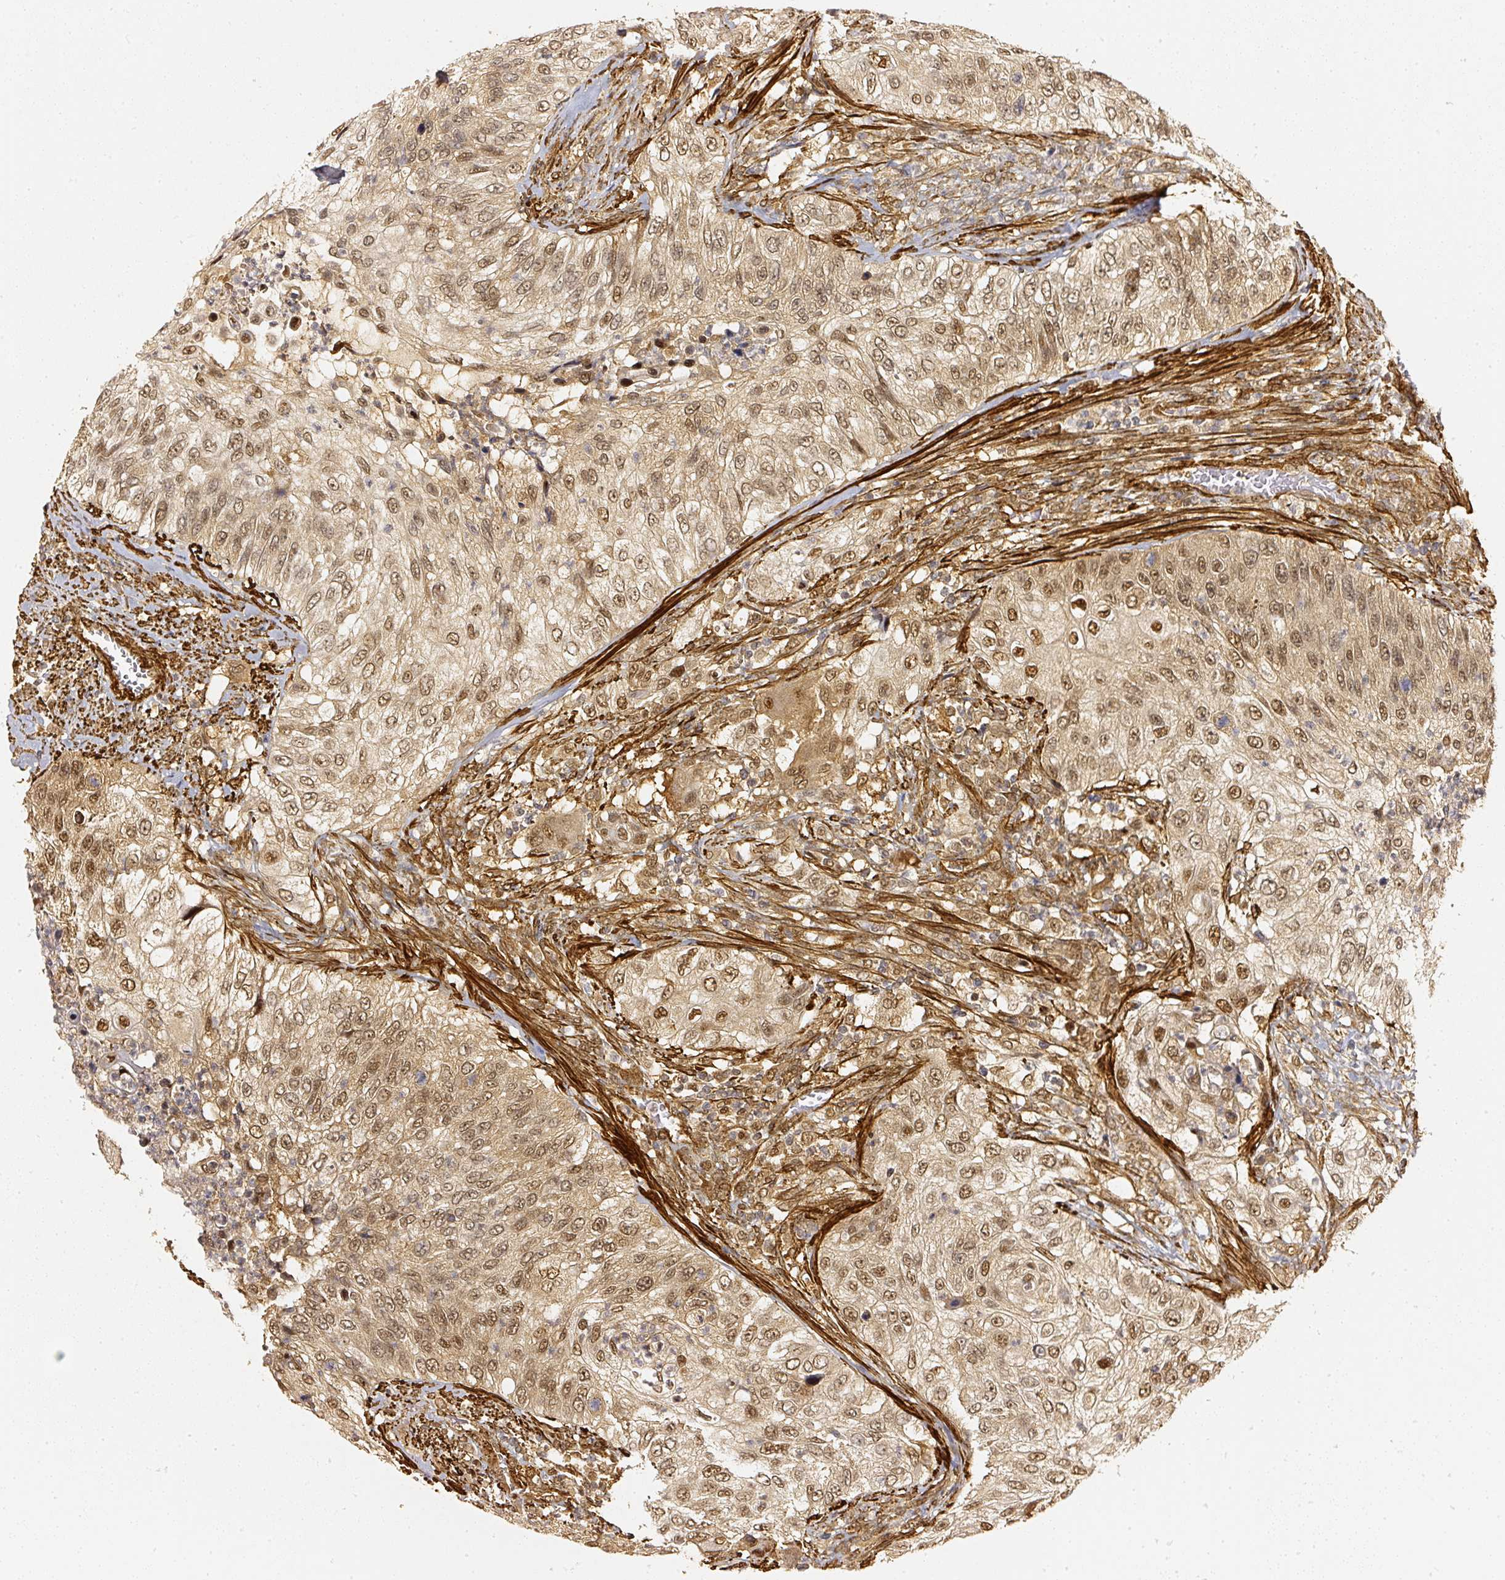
{"staining": {"intensity": "moderate", "quantity": ">75%", "location": "cytoplasmic/membranous,nuclear"}, "tissue": "urothelial cancer", "cell_type": "Tumor cells", "image_type": "cancer", "snomed": [{"axis": "morphology", "description": "Urothelial carcinoma, High grade"}, {"axis": "topography", "description": "Urinary bladder"}], "caption": "The histopathology image reveals immunohistochemical staining of urothelial cancer. There is moderate cytoplasmic/membranous and nuclear staining is present in approximately >75% of tumor cells.", "gene": "PSMD1", "patient": {"sex": "female", "age": 60}}